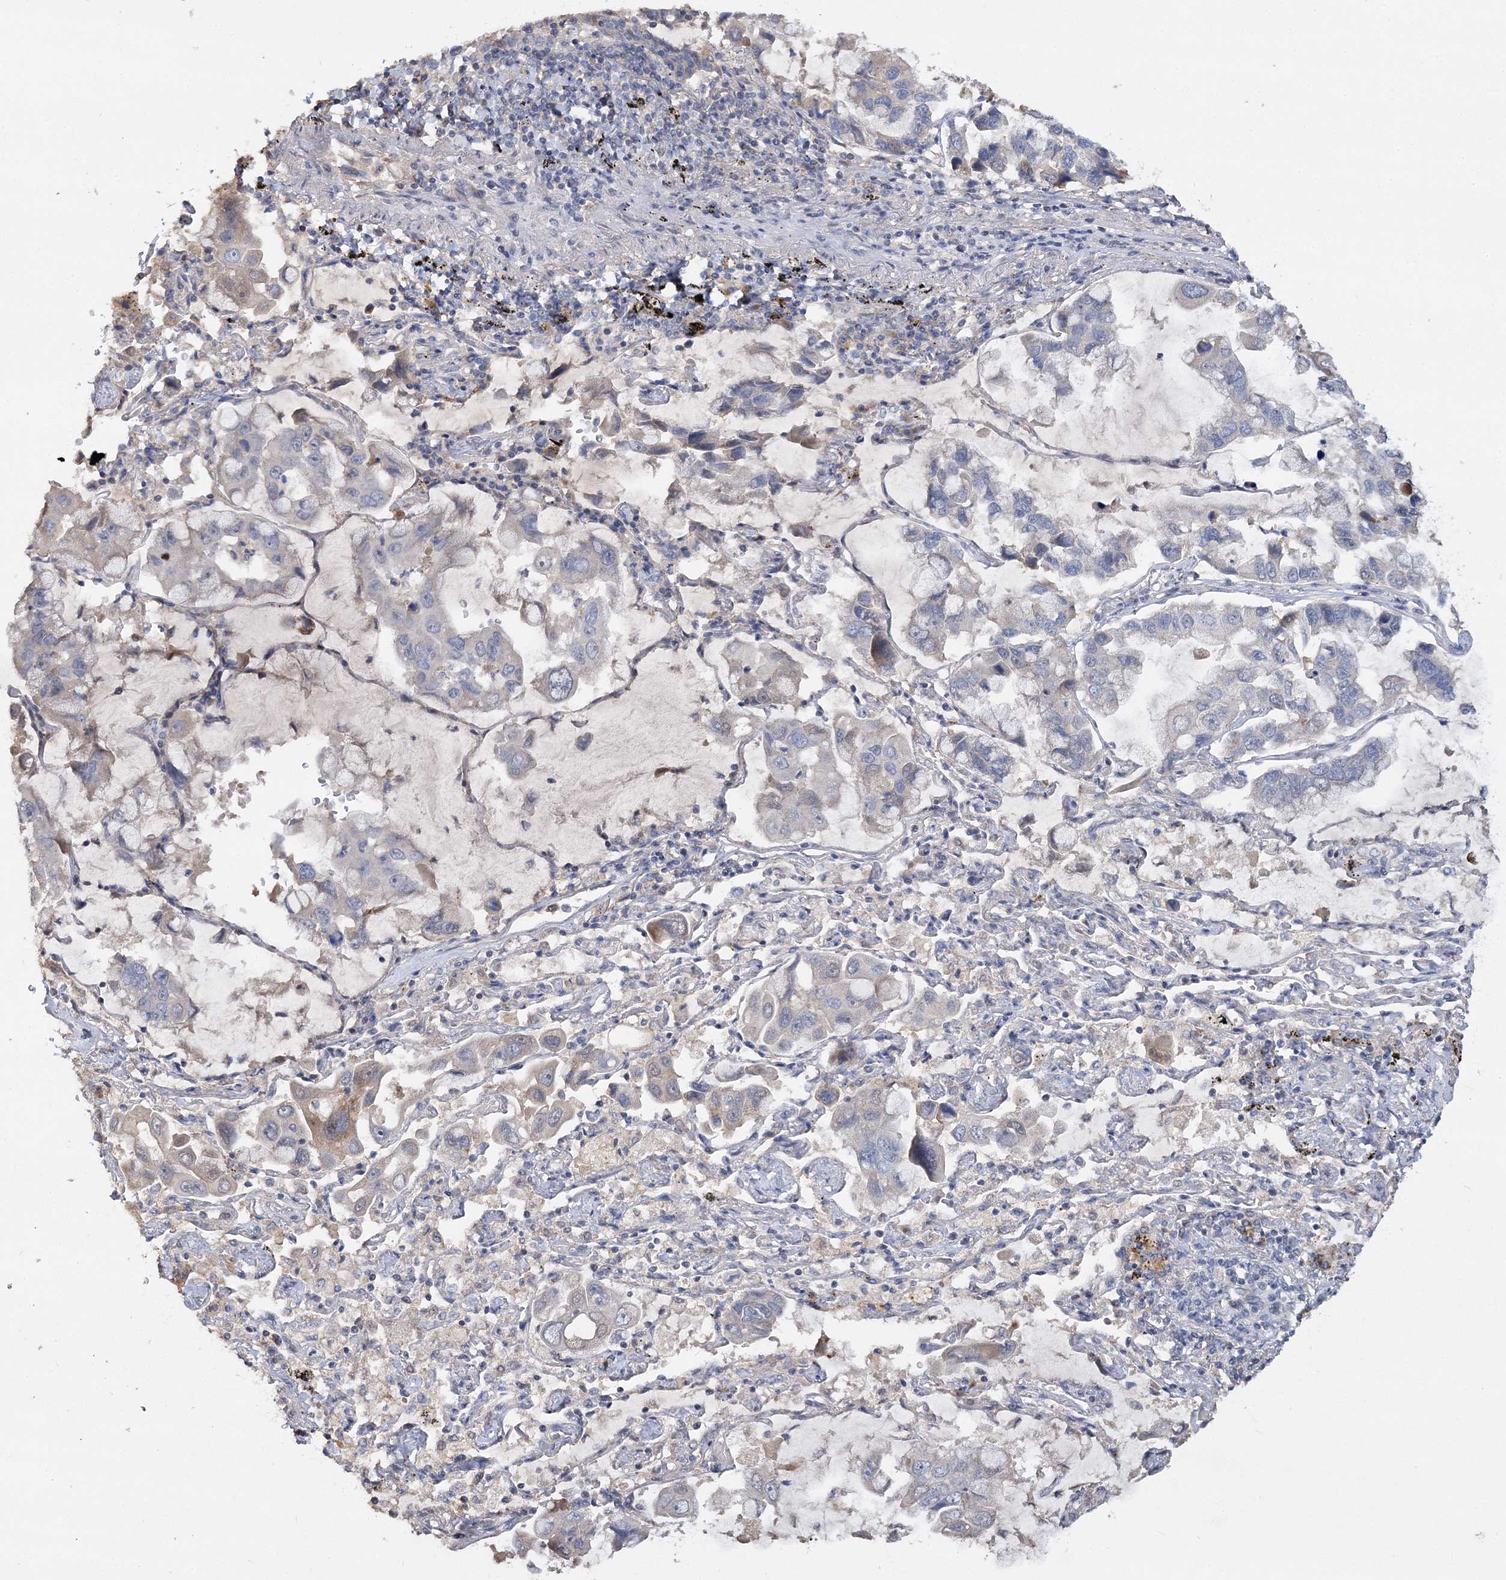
{"staining": {"intensity": "negative", "quantity": "none", "location": "none"}, "tissue": "lung cancer", "cell_type": "Tumor cells", "image_type": "cancer", "snomed": [{"axis": "morphology", "description": "Adenocarcinoma, NOS"}, {"axis": "topography", "description": "Lung"}], "caption": "A high-resolution image shows IHC staining of adenocarcinoma (lung), which demonstrates no significant staining in tumor cells.", "gene": "GJB5", "patient": {"sex": "male", "age": 64}}